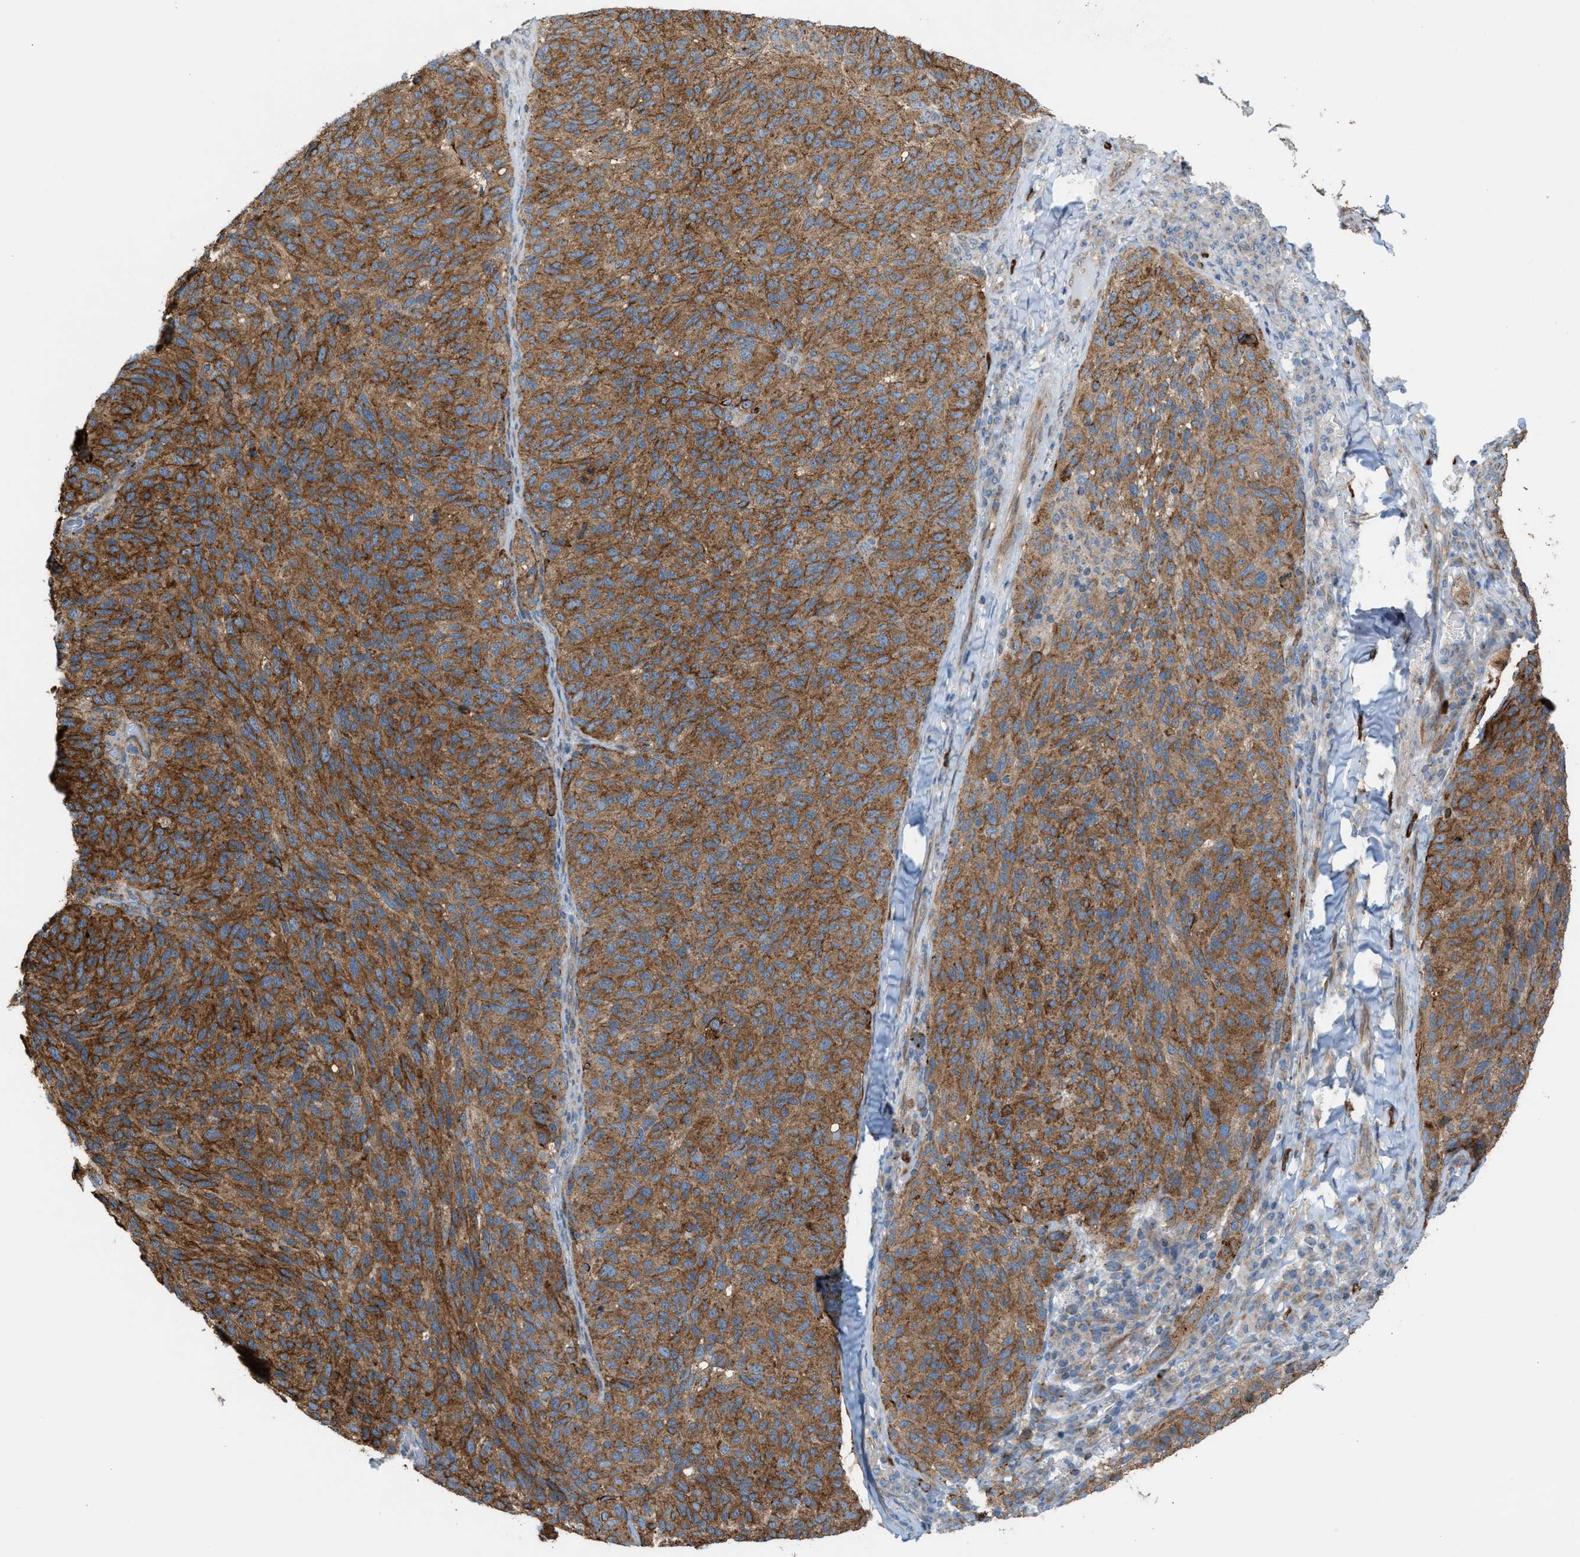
{"staining": {"intensity": "moderate", "quantity": ">75%", "location": "cytoplasmic/membranous"}, "tissue": "melanoma", "cell_type": "Tumor cells", "image_type": "cancer", "snomed": [{"axis": "morphology", "description": "Malignant melanoma, NOS"}, {"axis": "topography", "description": "Skin"}], "caption": "Protein expression analysis of human malignant melanoma reveals moderate cytoplasmic/membranous positivity in approximately >75% of tumor cells.", "gene": "PDCL", "patient": {"sex": "female", "age": 73}}